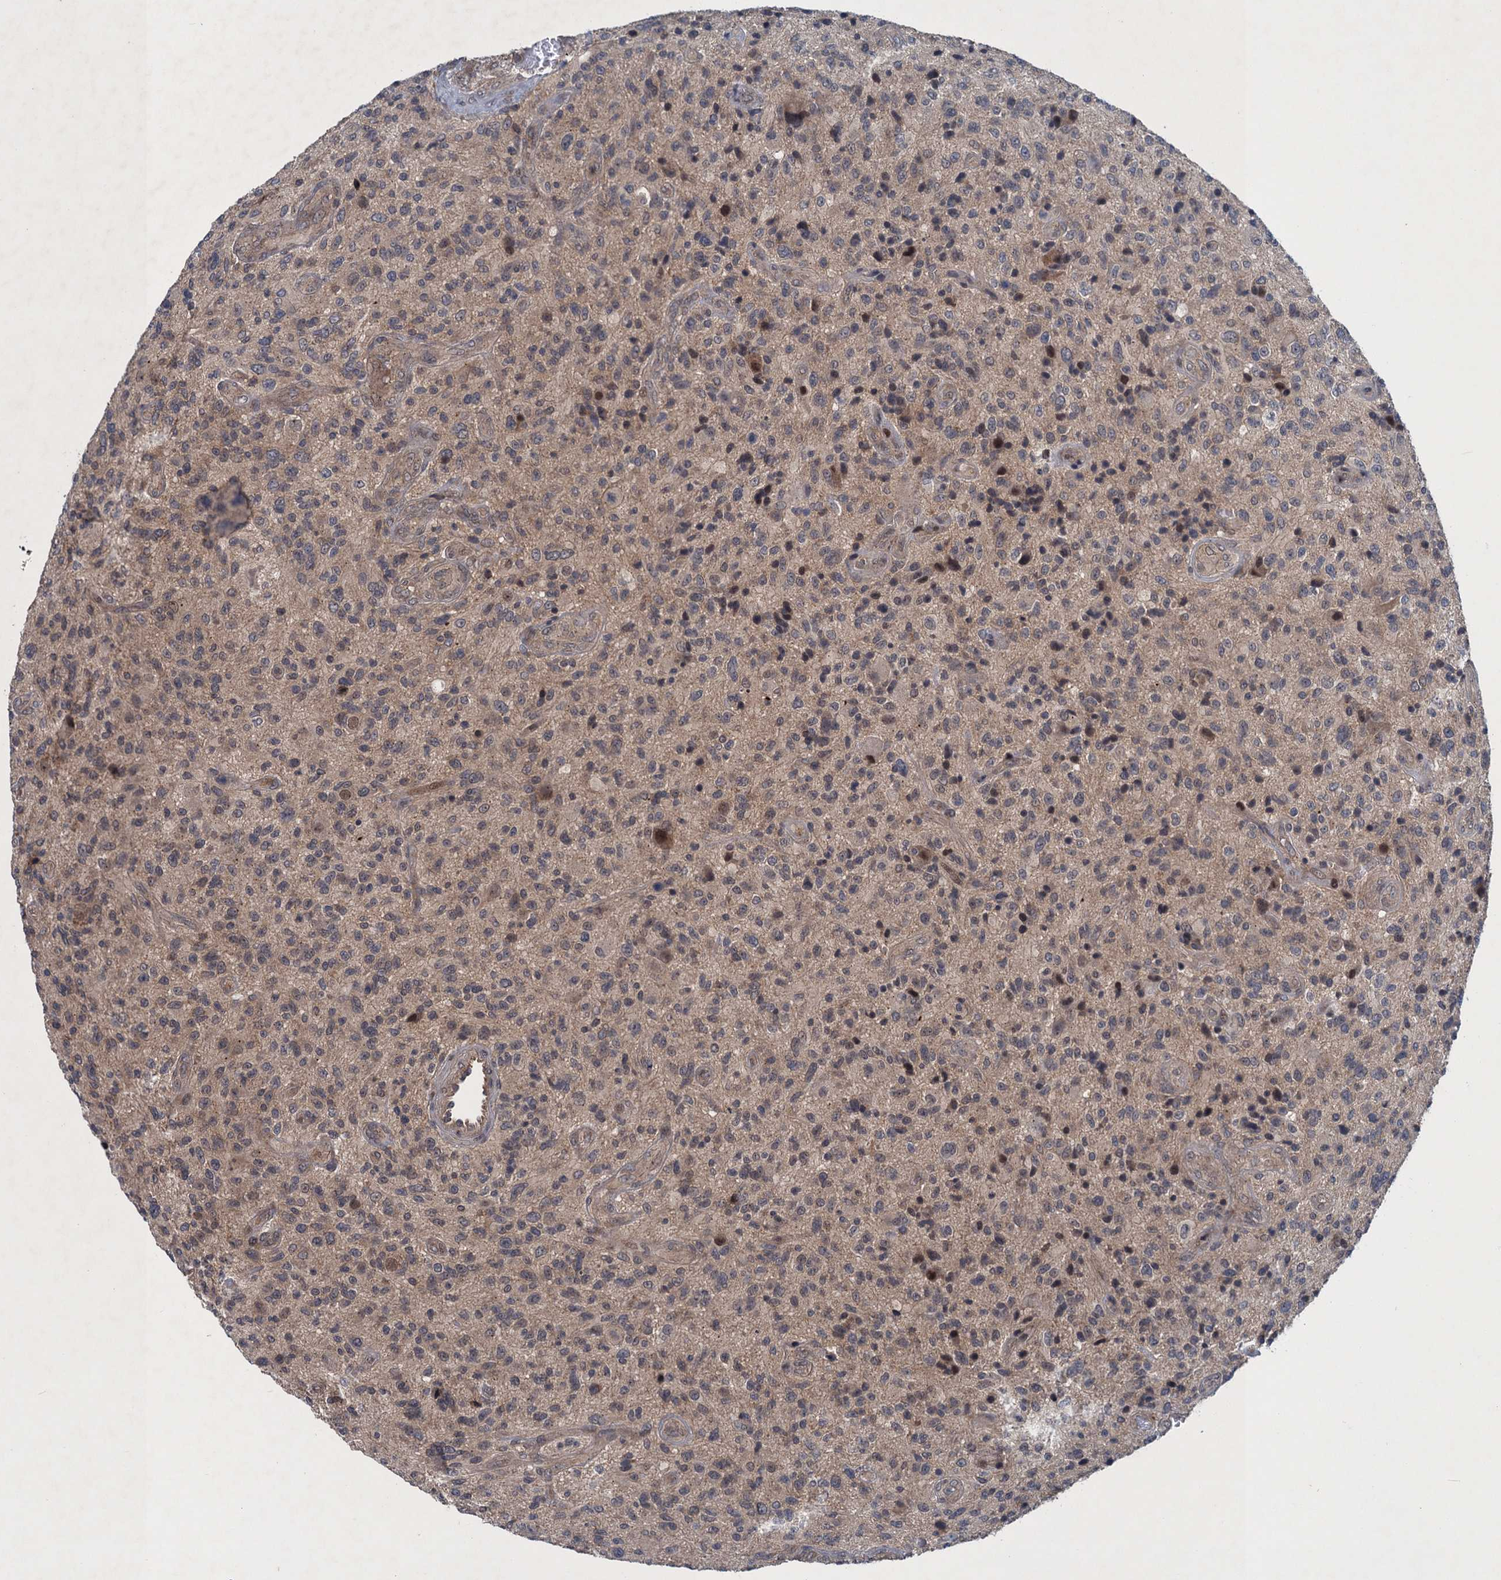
{"staining": {"intensity": "negative", "quantity": "none", "location": "none"}, "tissue": "glioma", "cell_type": "Tumor cells", "image_type": "cancer", "snomed": [{"axis": "morphology", "description": "Glioma, malignant, High grade"}, {"axis": "topography", "description": "Brain"}], "caption": "This is a histopathology image of IHC staining of high-grade glioma (malignant), which shows no staining in tumor cells.", "gene": "RNF165", "patient": {"sex": "male", "age": 47}}